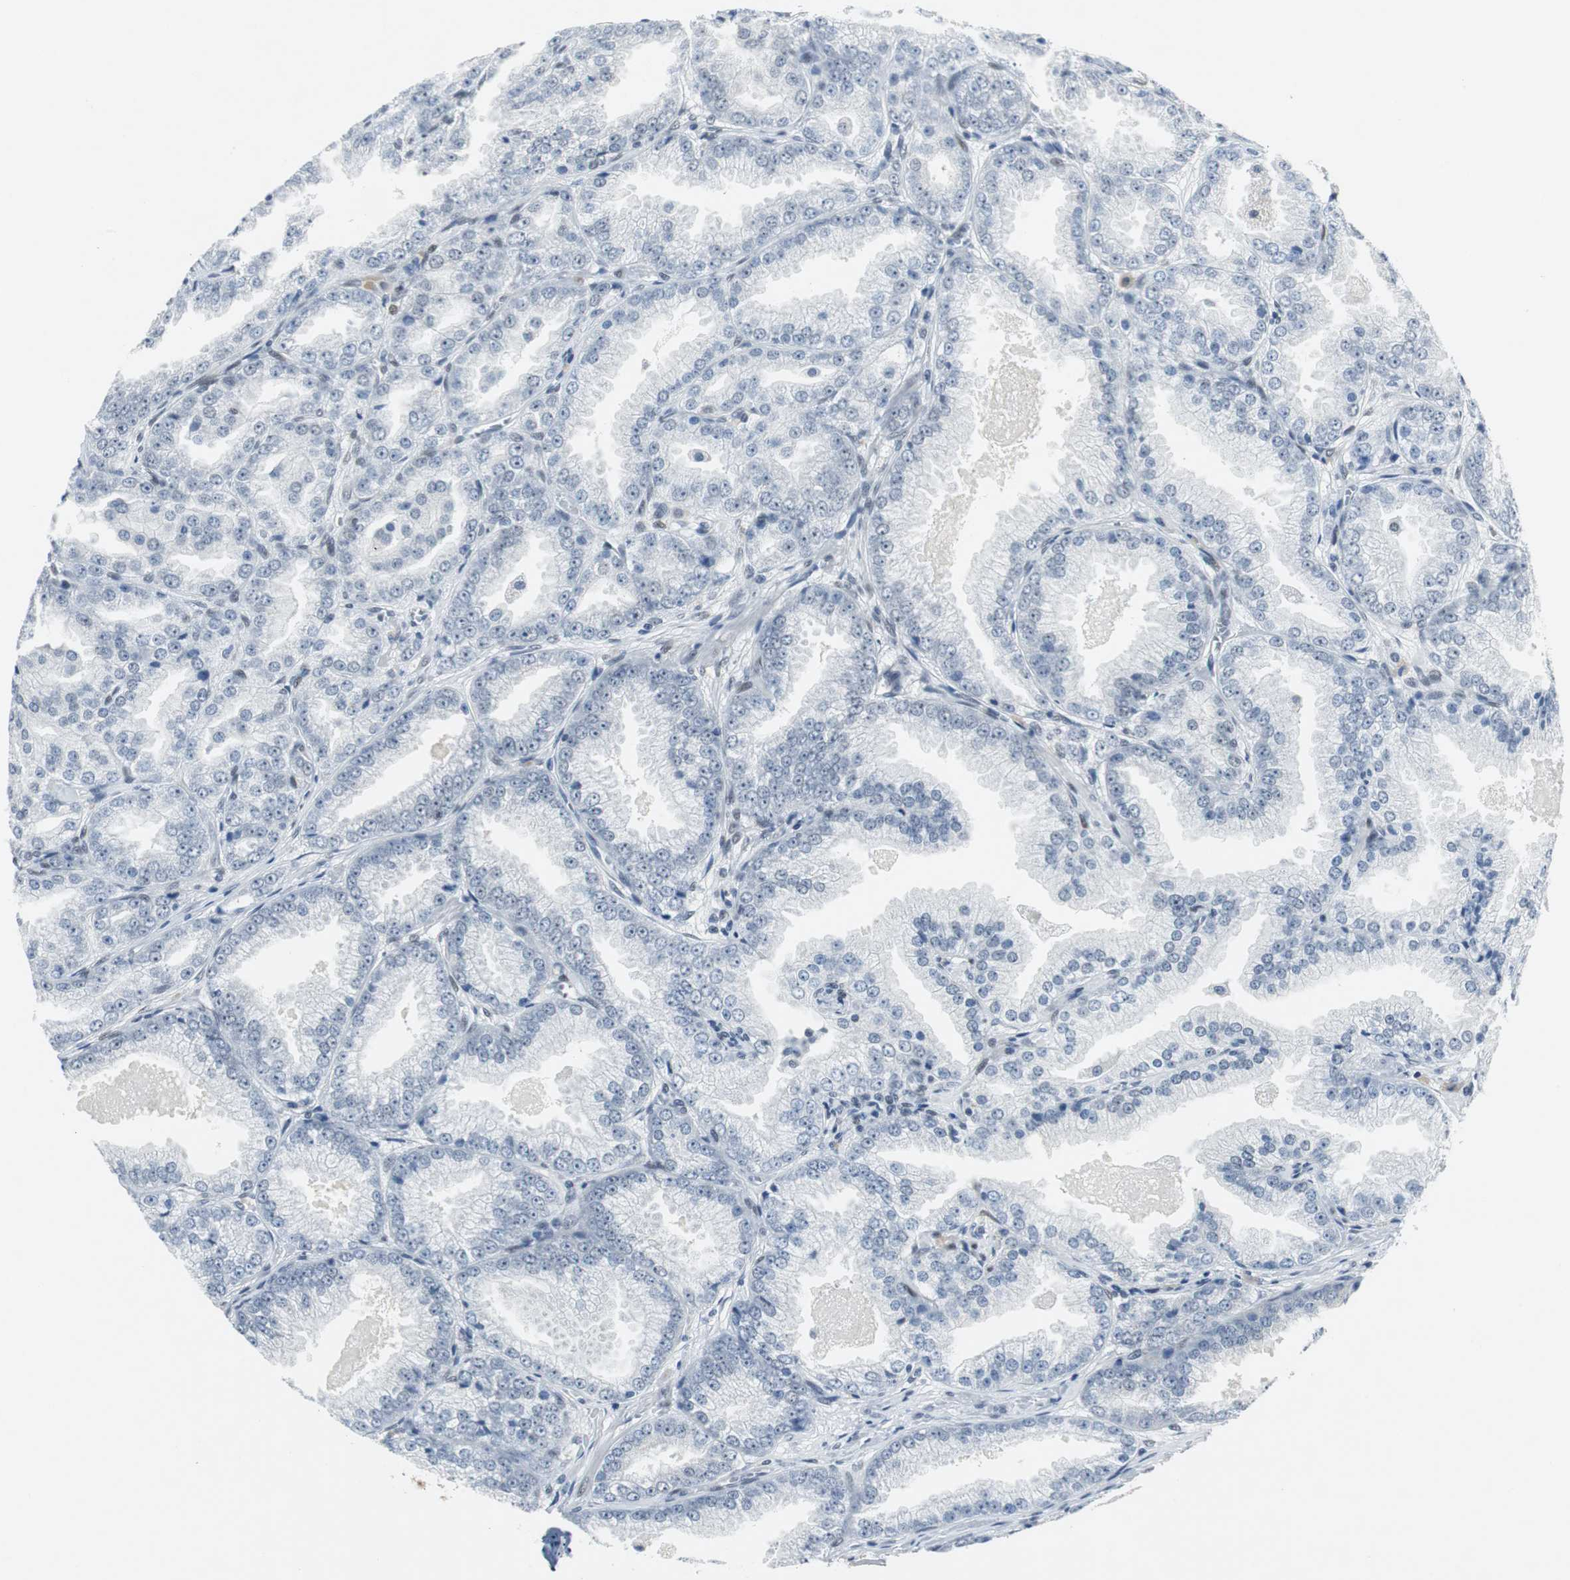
{"staining": {"intensity": "negative", "quantity": "none", "location": "none"}, "tissue": "prostate cancer", "cell_type": "Tumor cells", "image_type": "cancer", "snomed": [{"axis": "morphology", "description": "Adenocarcinoma, High grade"}, {"axis": "topography", "description": "Prostate"}], "caption": "The immunohistochemistry photomicrograph has no significant expression in tumor cells of prostate cancer (adenocarcinoma (high-grade)) tissue.", "gene": "ELK1", "patient": {"sex": "male", "age": 61}}